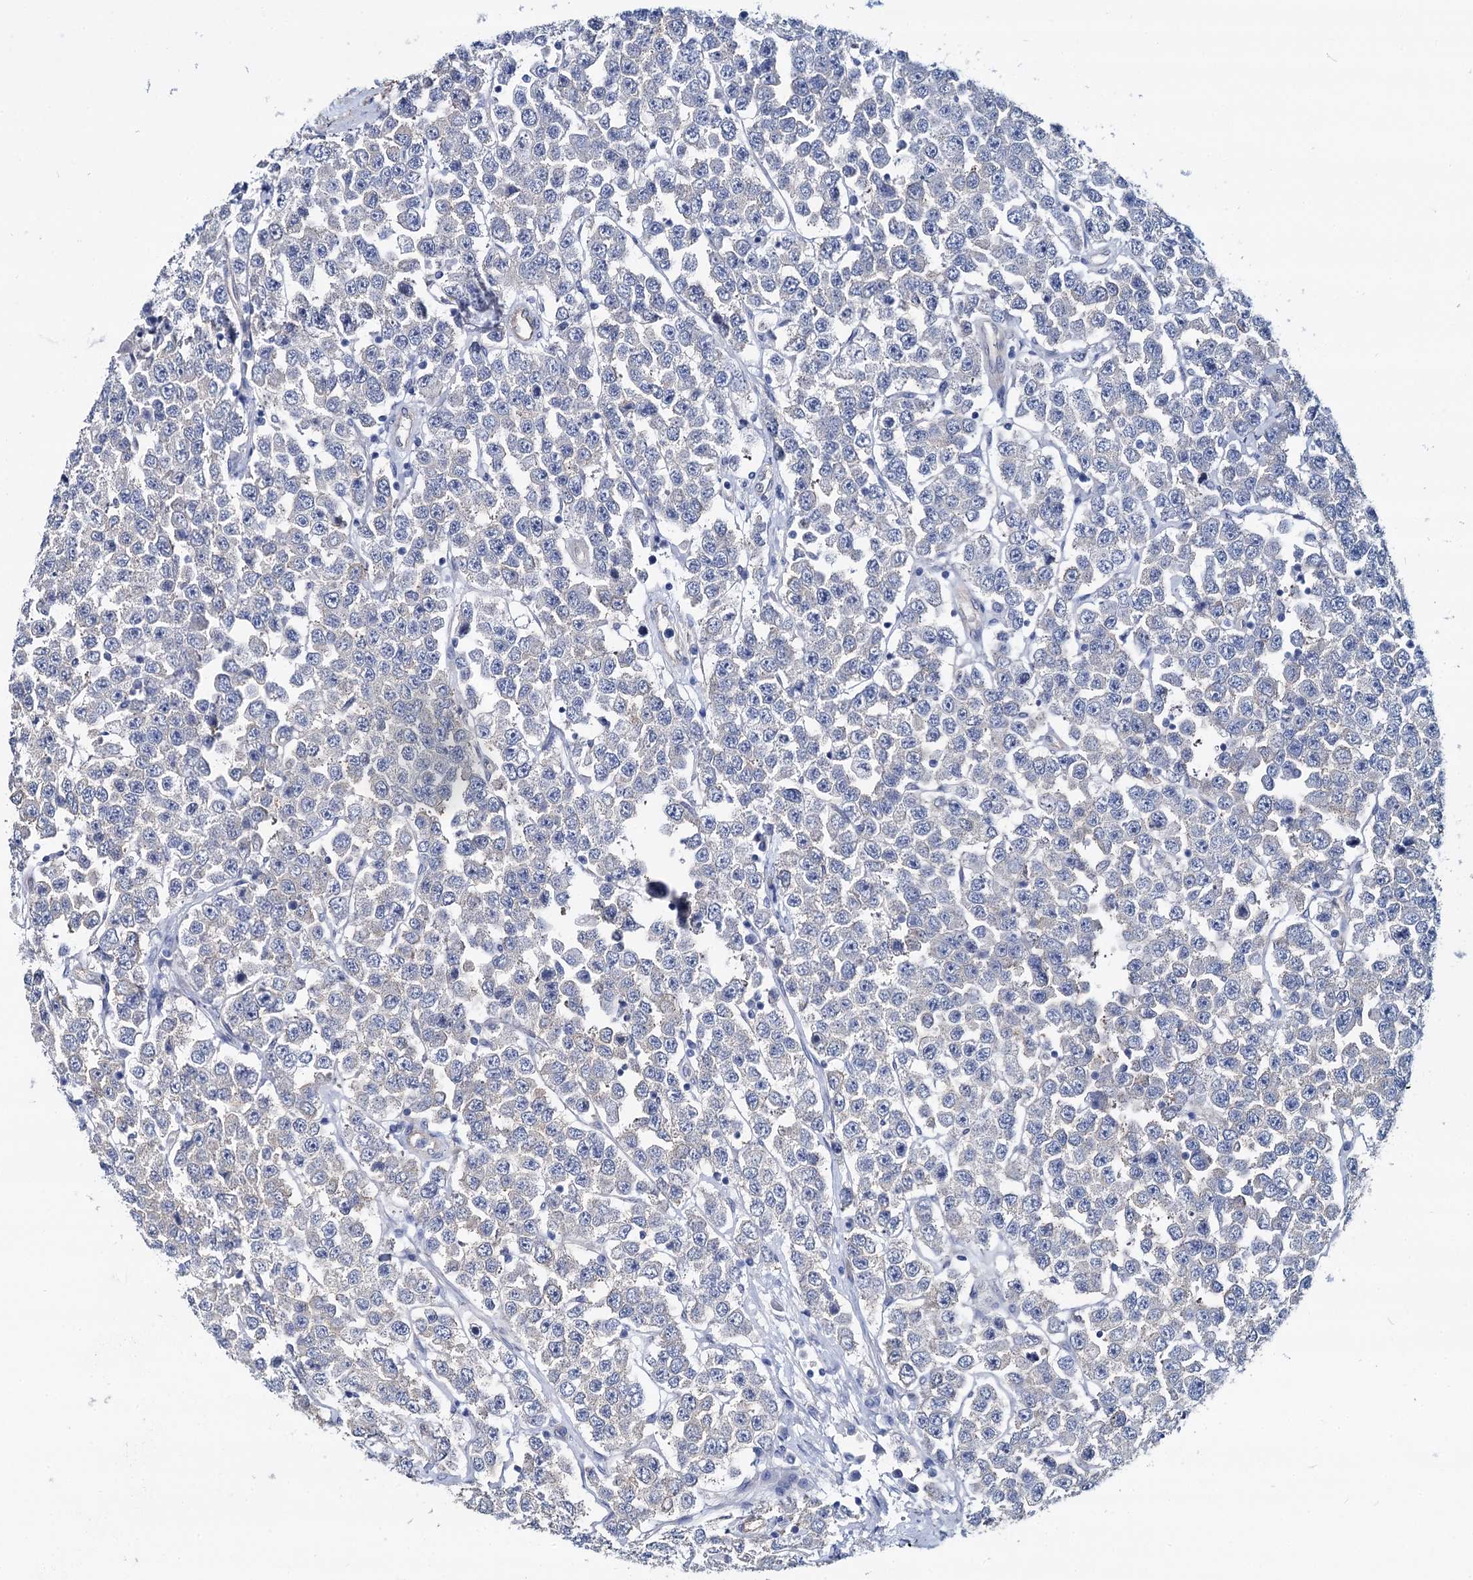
{"staining": {"intensity": "negative", "quantity": "none", "location": "none"}, "tissue": "testis cancer", "cell_type": "Tumor cells", "image_type": "cancer", "snomed": [{"axis": "morphology", "description": "Seminoma, NOS"}, {"axis": "topography", "description": "Testis"}], "caption": "Histopathology image shows no protein expression in tumor cells of testis cancer (seminoma) tissue.", "gene": "STXBP1", "patient": {"sex": "male", "age": 28}}